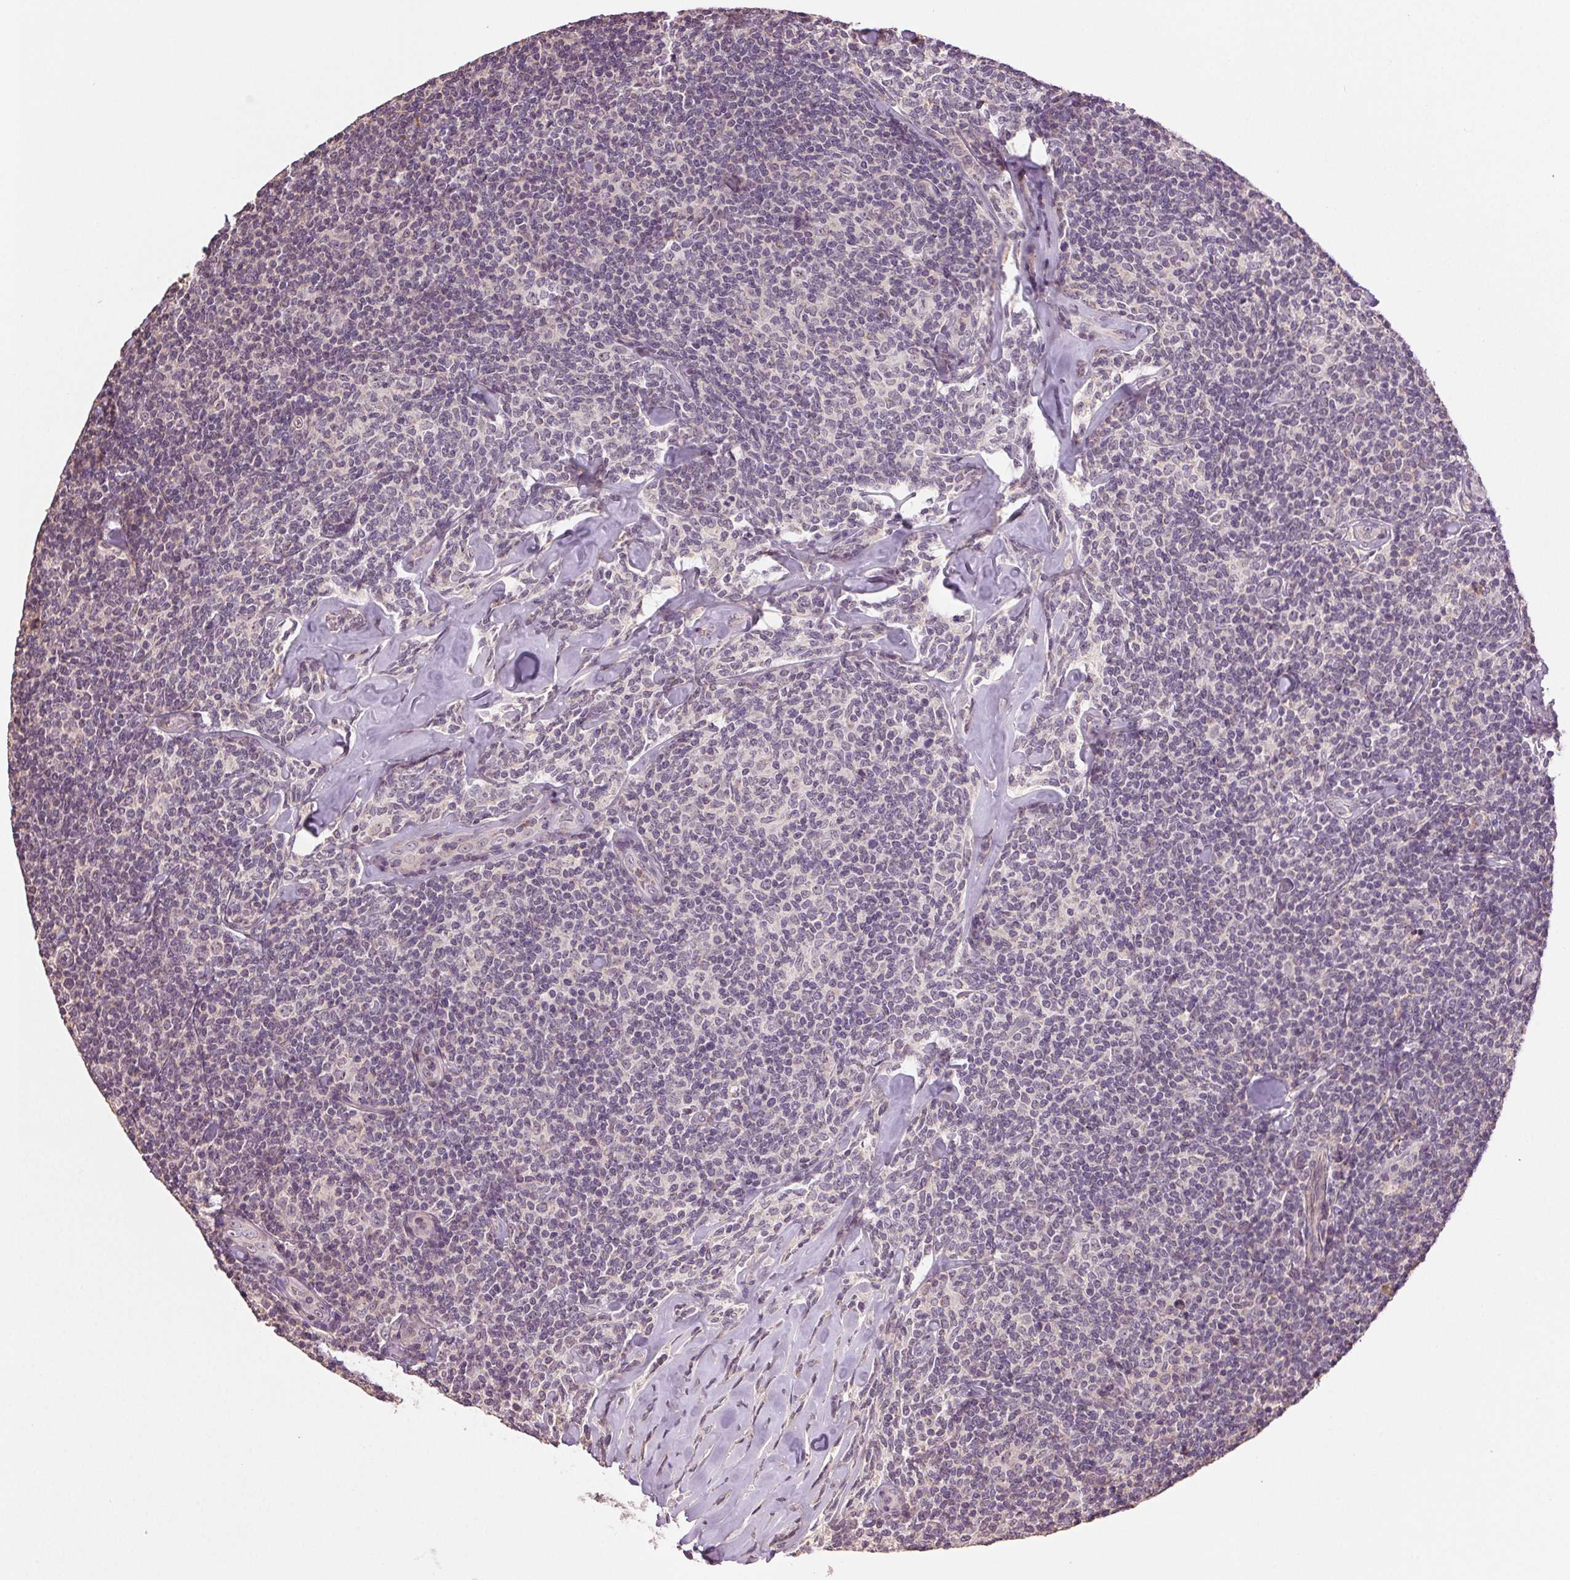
{"staining": {"intensity": "negative", "quantity": "none", "location": "none"}, "tissue": "lymphoma", "cell_type": "Tumor cells", "image_type": "cancer", "snomed": [{"axis": "morphology", "description": "Malignant lymphoma, non-Hodgkin's type, Low grade"}, {"axis": "topography", "description": "Lymph node"}], "caption": "This image is of malignant lymphoma, non-Hodgkin's type (low-grade) stained with immunohistochemistry (IHC) to label a protein in brown with the nuclei are counter-stained blue. There is no positivity in tumor cells.", "gene": "TMEM253", "patient": {"sex": "female", "age": 56}}